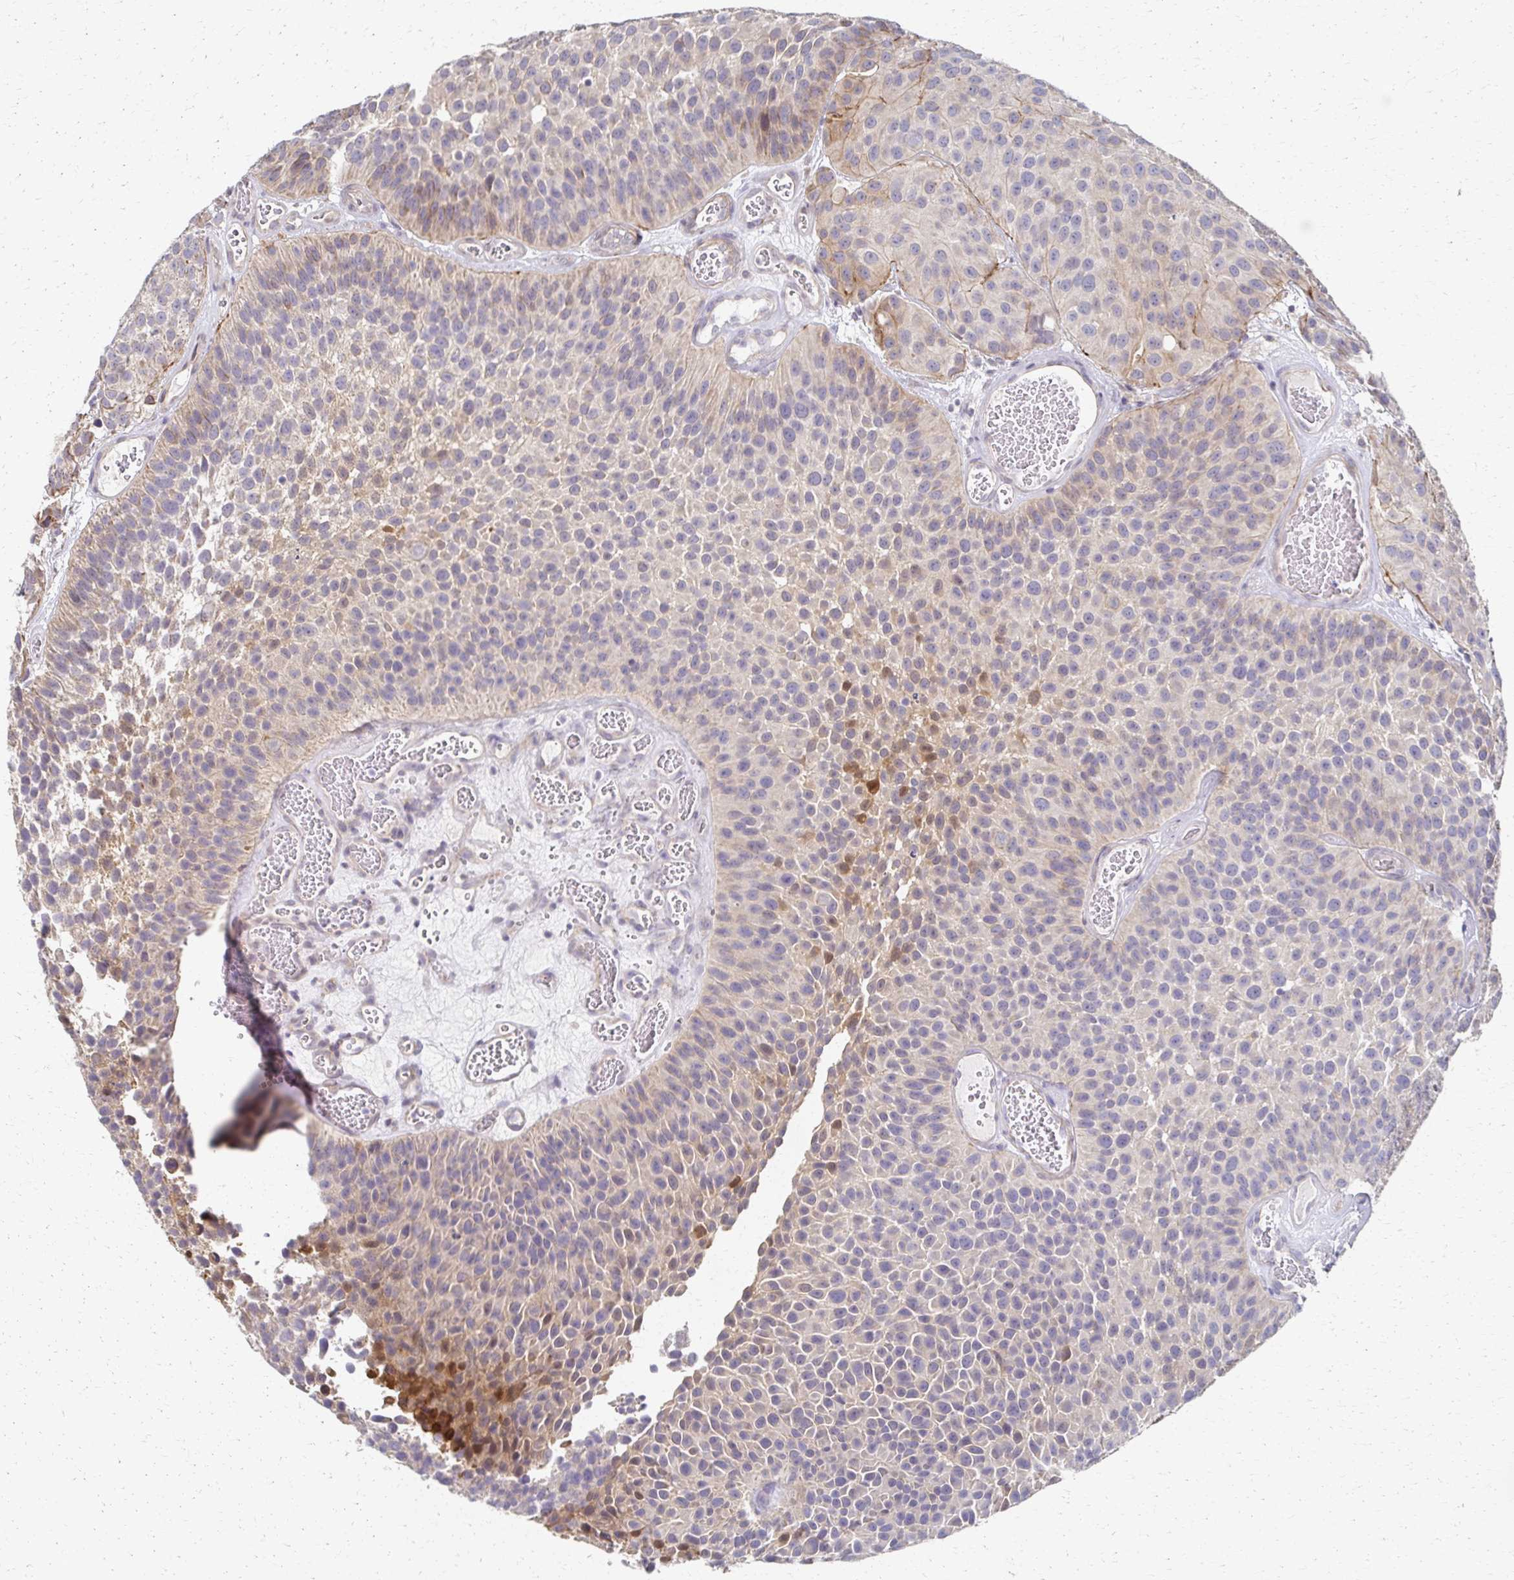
{"staining": {"intensity": "weak", "quantity": "<25%", "location": "cytoplasmic/membranous"}, "tissue": "urothelial cancer", "cell_type": "Tumor cells", "image_type": "cancer", "snomed": [{"axis": "morphology", "description": "Urothelial carcinoma, Low grade"}, {"axis": "topography", "description": "Urinary bladder"}], "caption": "A micrograph of urothelial cancer stained for a protein shows no brown staining in tumor cells.", "gene": "EOLA2", "patient": {"sex": "male", "age": 76}}